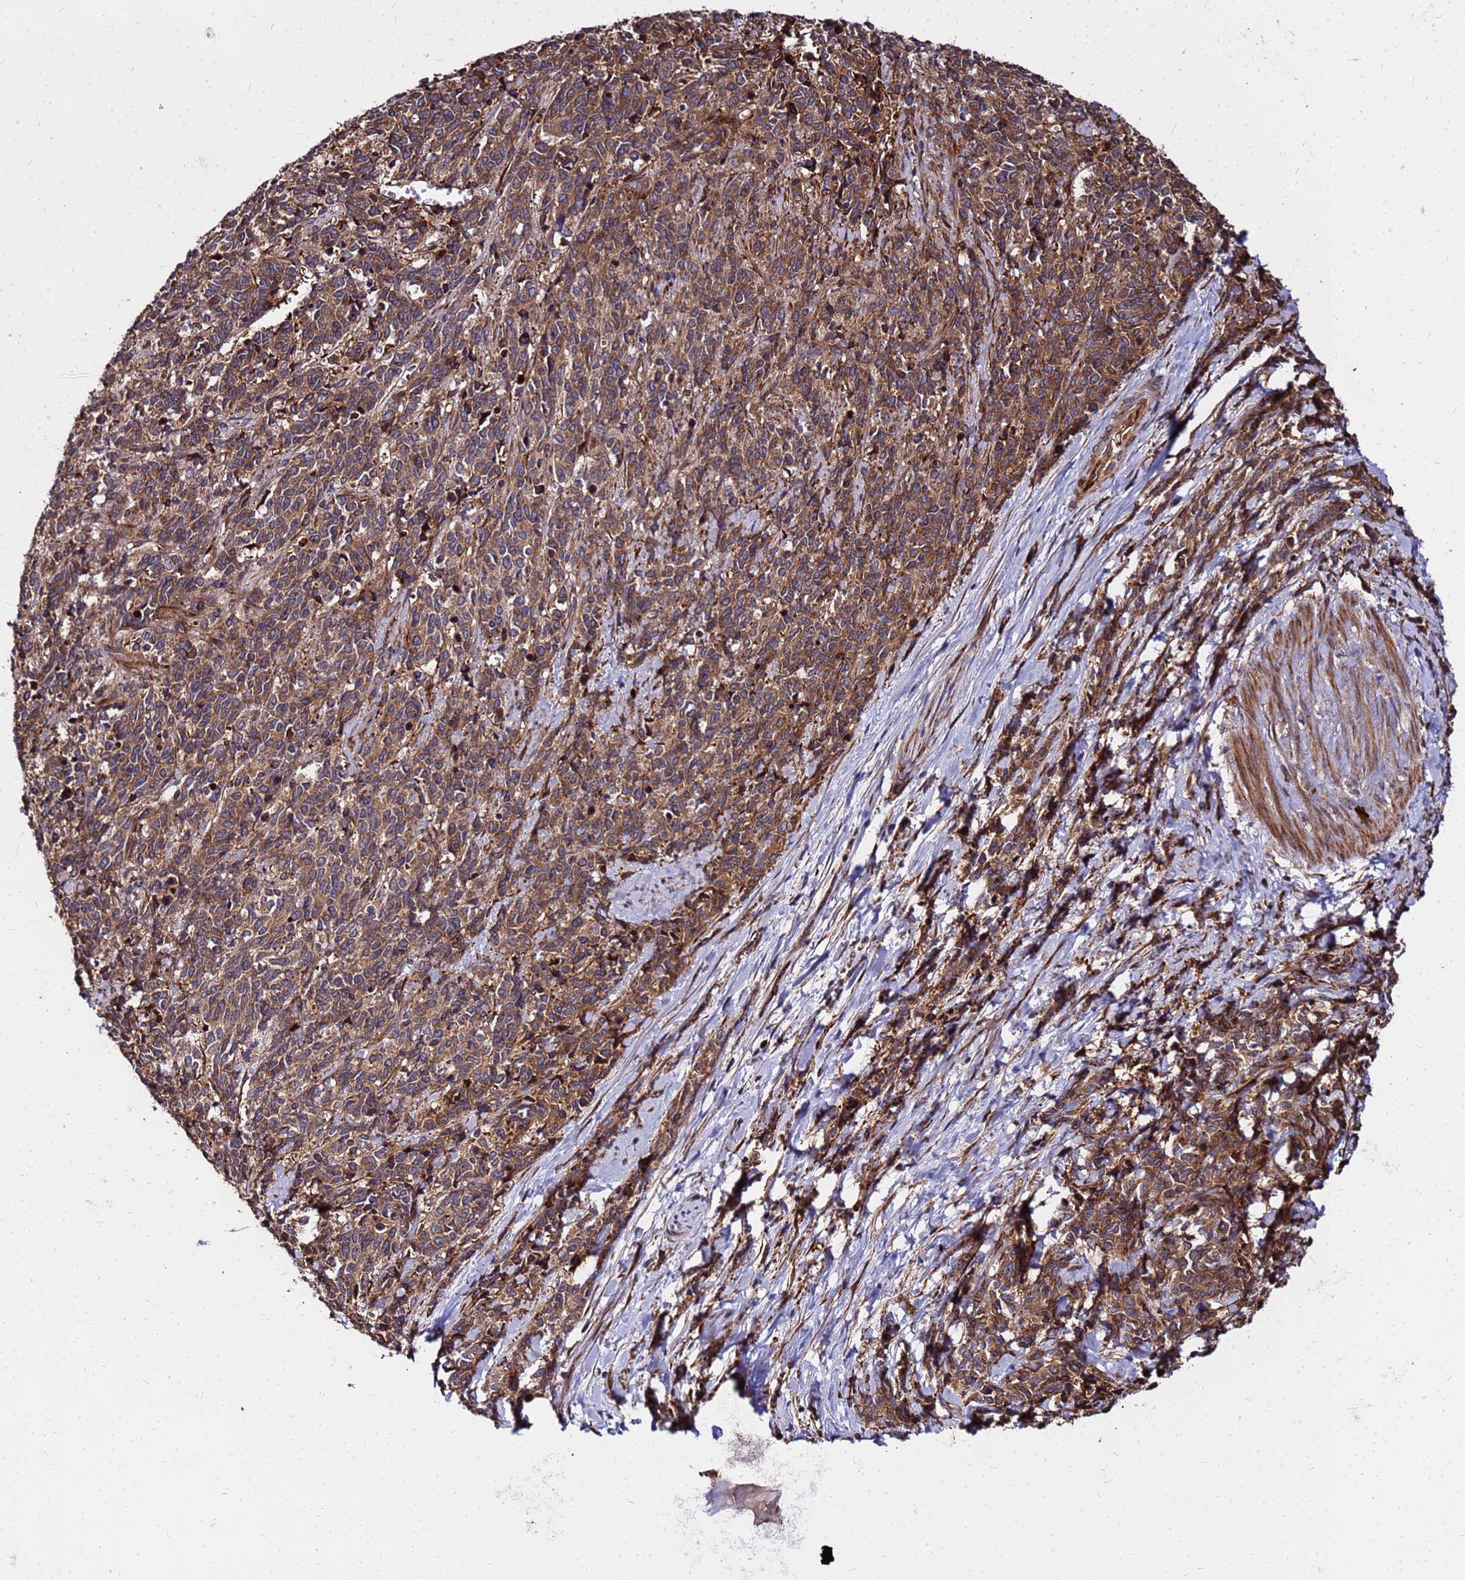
{"staining": {"intensity": "moderate", "quantity": ">75%", "location": "cytoplasmic/membranous"}, "tissue": "cervical cancer", "cell_type": "Tumor cells", "image_type": "cancer", "snomed": [{"axis": "morphology", "description": "Squamous cell carcinoma, NOS"}, {"axis": "topography", "description": "Cervix"}], "caption": "Immunohistochemistry (IHC) histopathology image of human cervical cancer (squamous cell carcinoma) stained for a protein (brown), which displays medium levels of moderate cytoplasmic/membranous expression in about >75% of tumor cells.", "gene": "WWC2", "patient": {"sex": "female", "age": 60}}